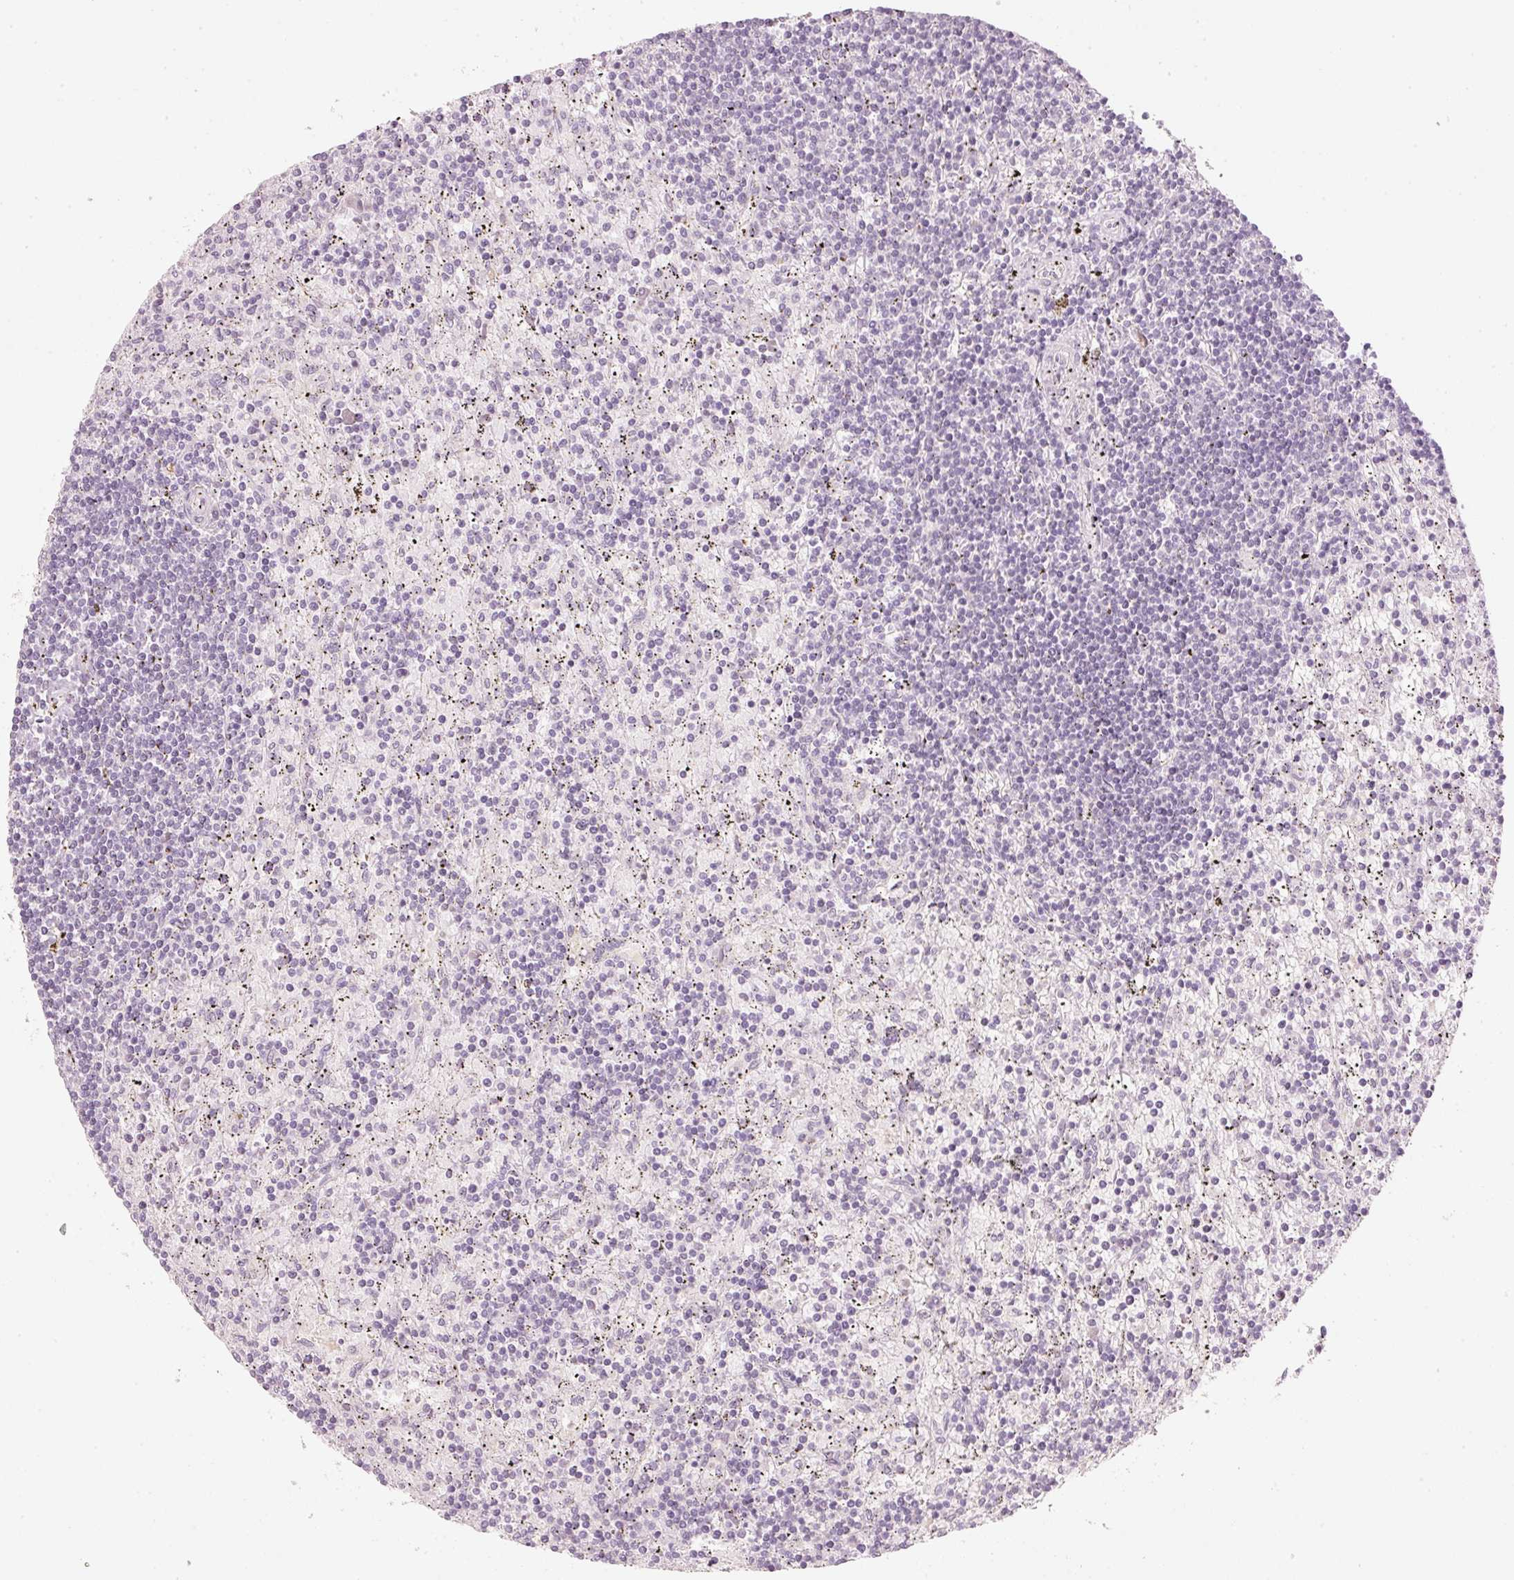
{"staining": {"intensity": "negative", "quantity": "none", "location": "none"}, "tissue": "lymphoma", "cell_type": "Tumor cells", "image_type": "cancer", "snomed": [{"axis": "morphology", "description": "Malignant lymphoma, non-Hodgkin's type, Low grade"}, {"axis": "topography", "description": "Spleen"}], "caption": "Immunohistochemical staining of human lymphoma exhibits no significant positivity in tumor cells.", "gene": "STEAP1", "patient": {"sex": "male", "age": 76}}